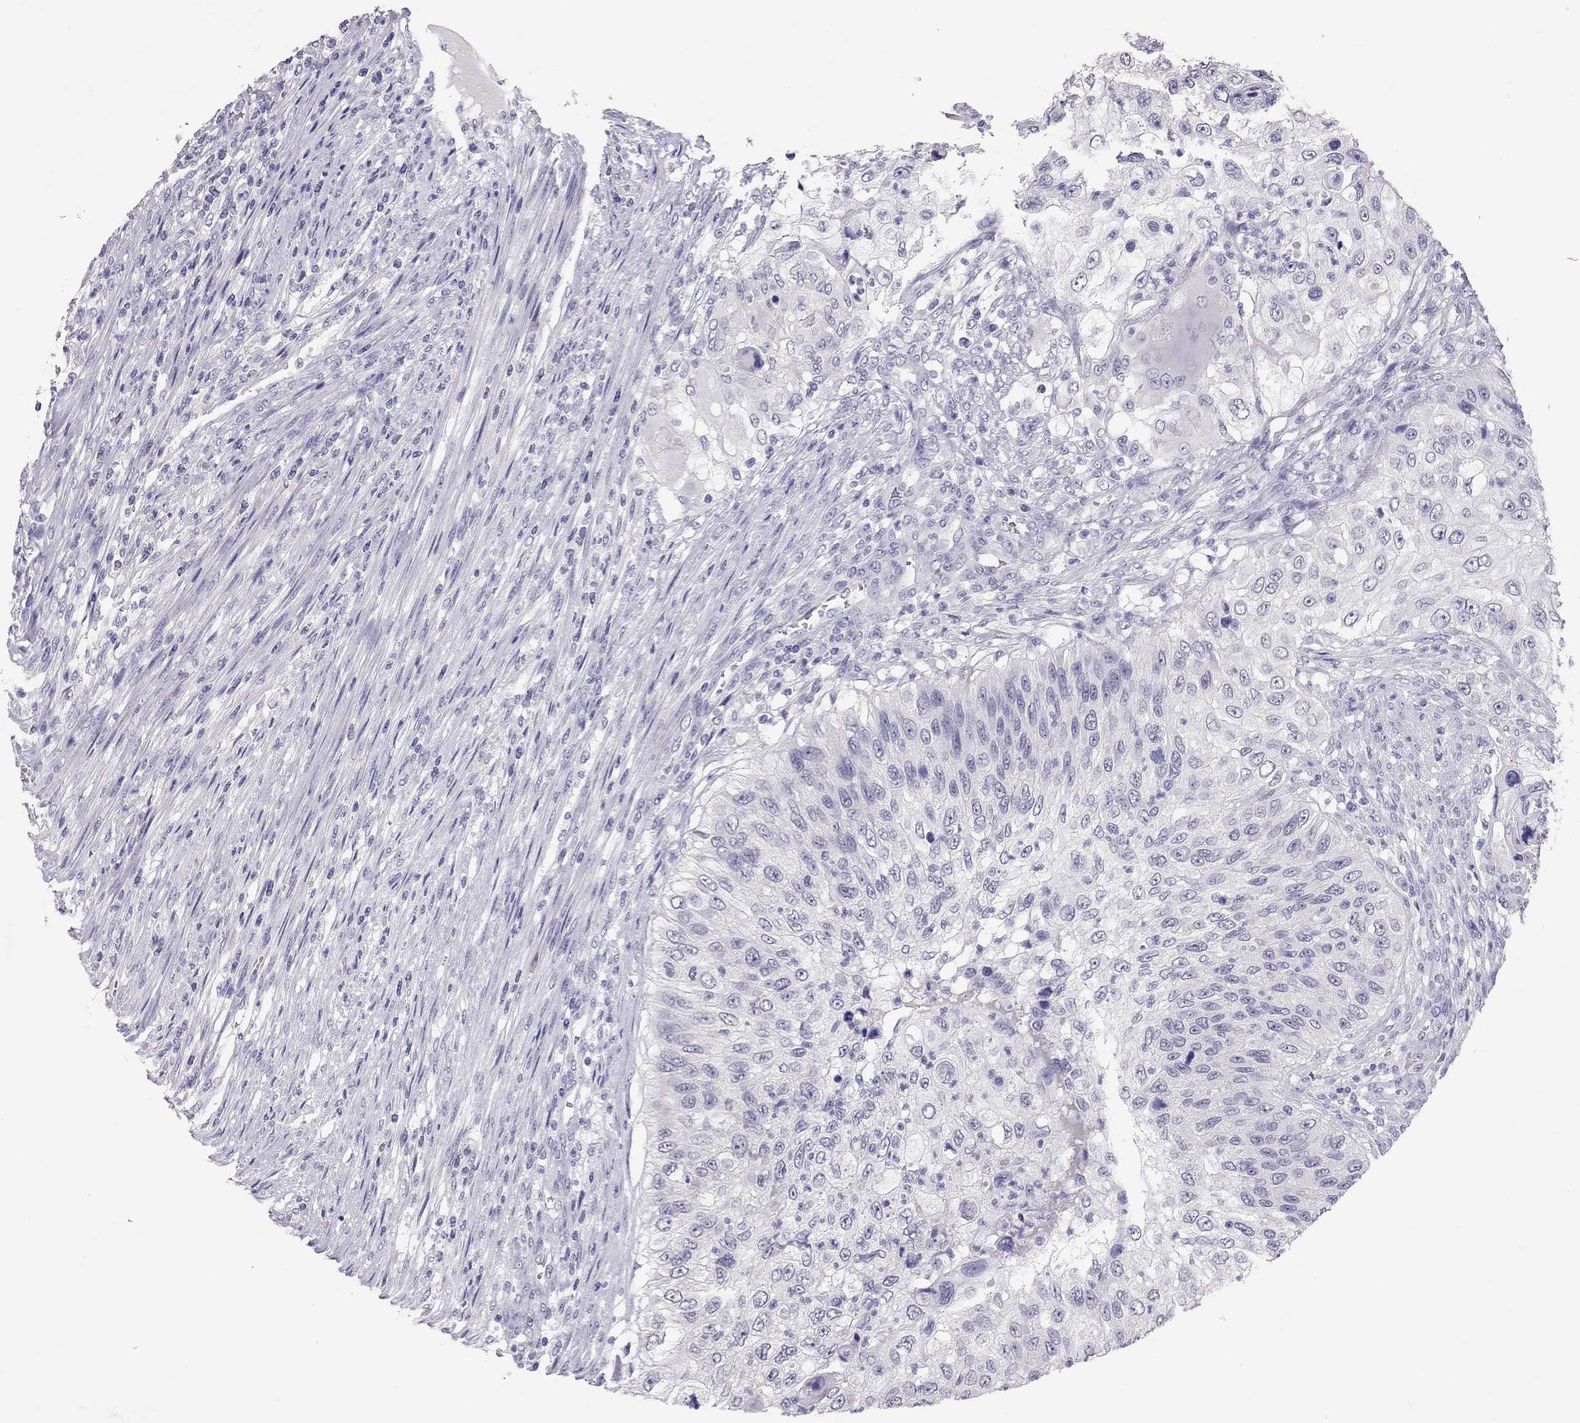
{"staining": {"intensity": "negative", "quantity": "none", "location": "none"}, "tissue": "urothelial cancer", "cell_type": "Tumor cells", "image_type": "cancer", "snomed": [{"axis": "morphology", "description": "Urothelial carcinoma, High grade"}, {"axis": "topography", "description": "Urinary bladder"}], "caption": "High-grade urothelial carcinoma was stained to show a protein in brown. There is no significant expression in tumor cells.", "gene": "PSMB11", "patient": {"sex": "female", "age": 60}}